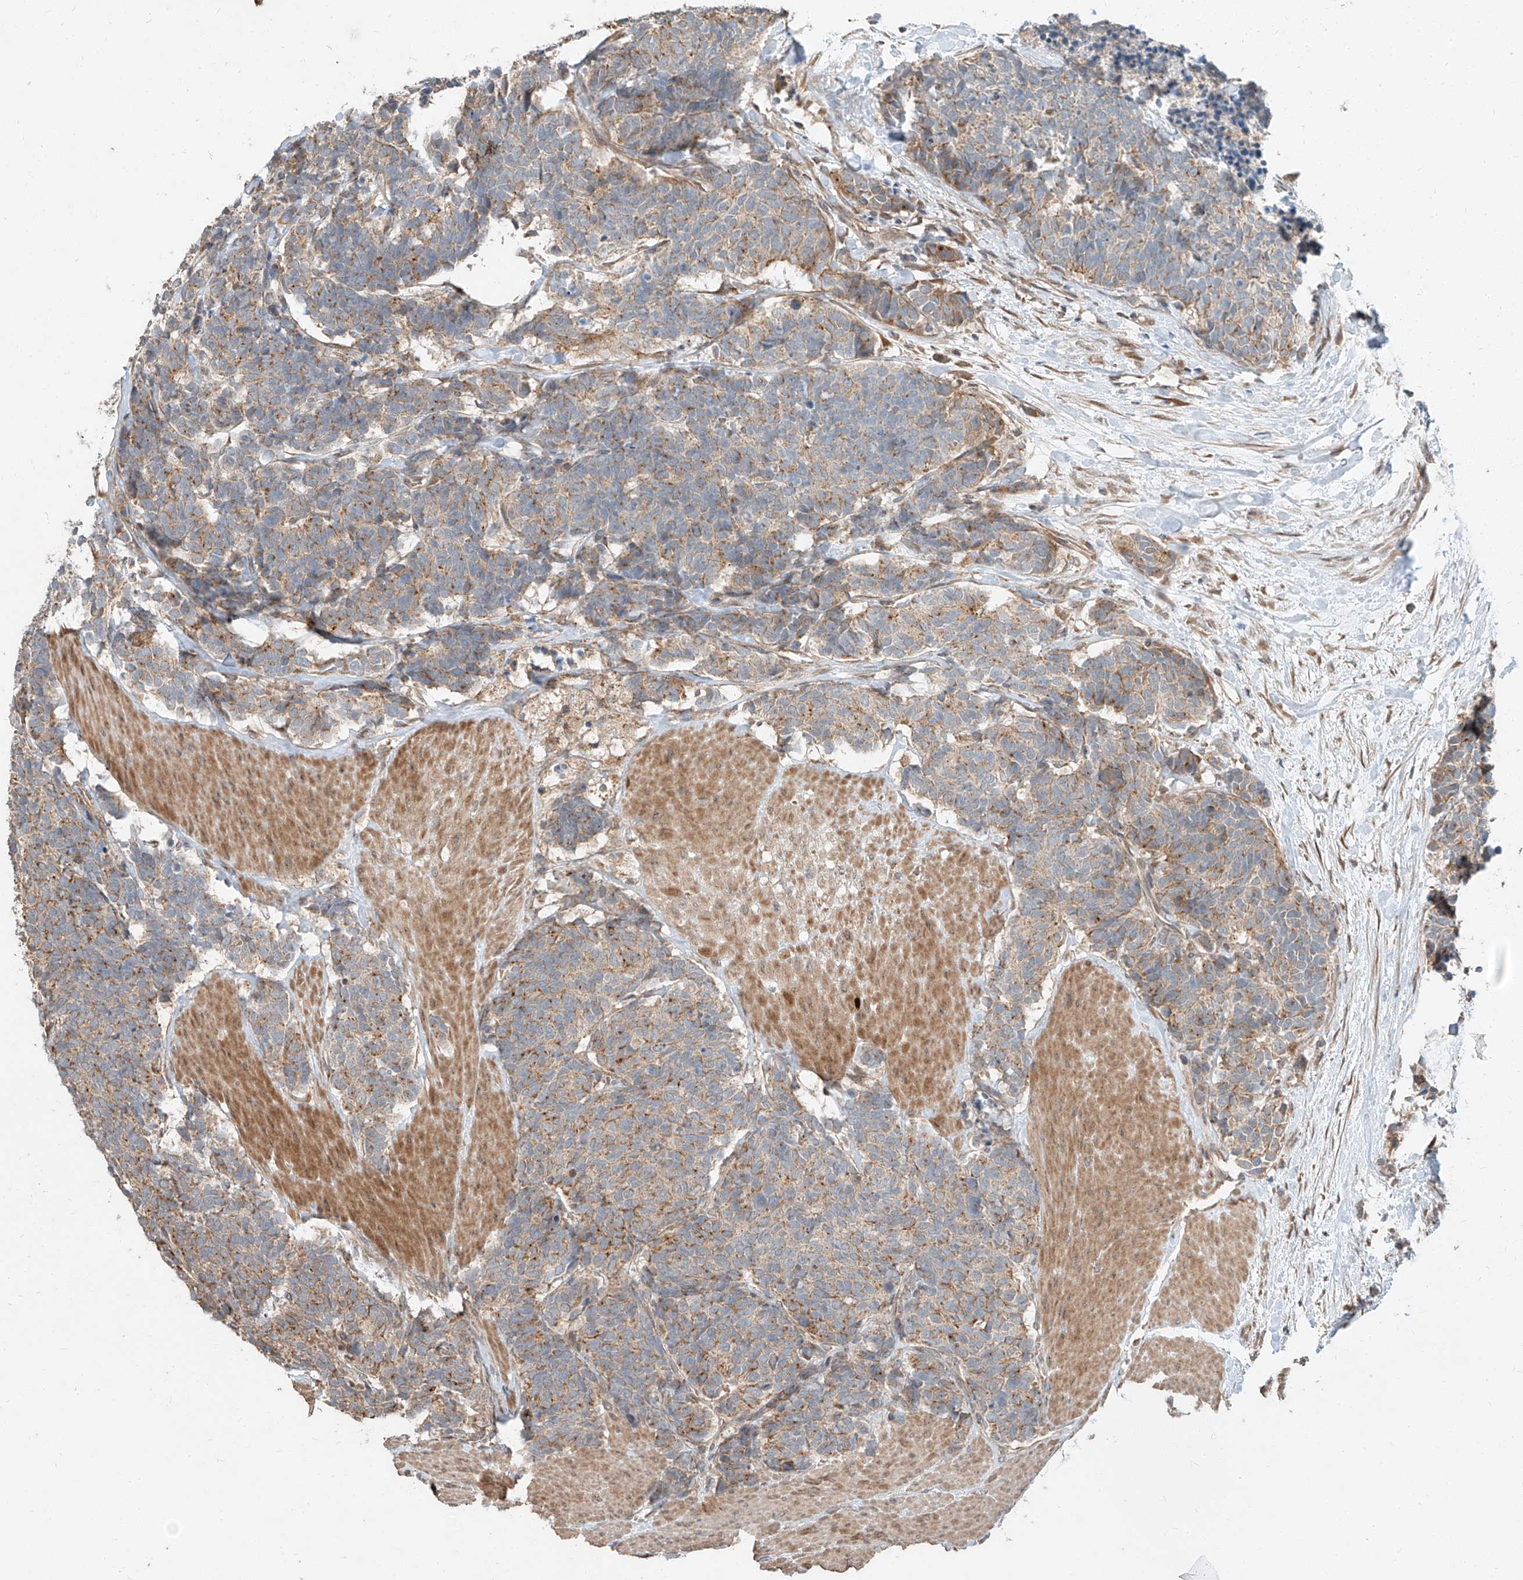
{"staining": {"intensity": "moderate", "quantity": "25%-75%", "location": "cytoplasmic/membranous"}, "tissue": "carcinoid", "cell_type": "Tumor cells", "image_type": "cancer", "snomed": [{"axis": "morphology", "description": "Carcinoma, NOS"}, {"axis": "morphology", "description": "Carcinoid, malignant, NOS"}, {"axis": "topography", "description": "Urinary bladder"}], "caption": "Immunohistochemistry image of neoplastic tissue: human carcinoid (malignant) stained using immunohistochemistry reveals medium levels of moderate protein expression localized specifically in the cytoplasmic/membranous of tumor cells, appearing as a cytoplasmic/membranous brown color.", "gene": "STX19", "patient": {"sex": "male", "age": 57}}